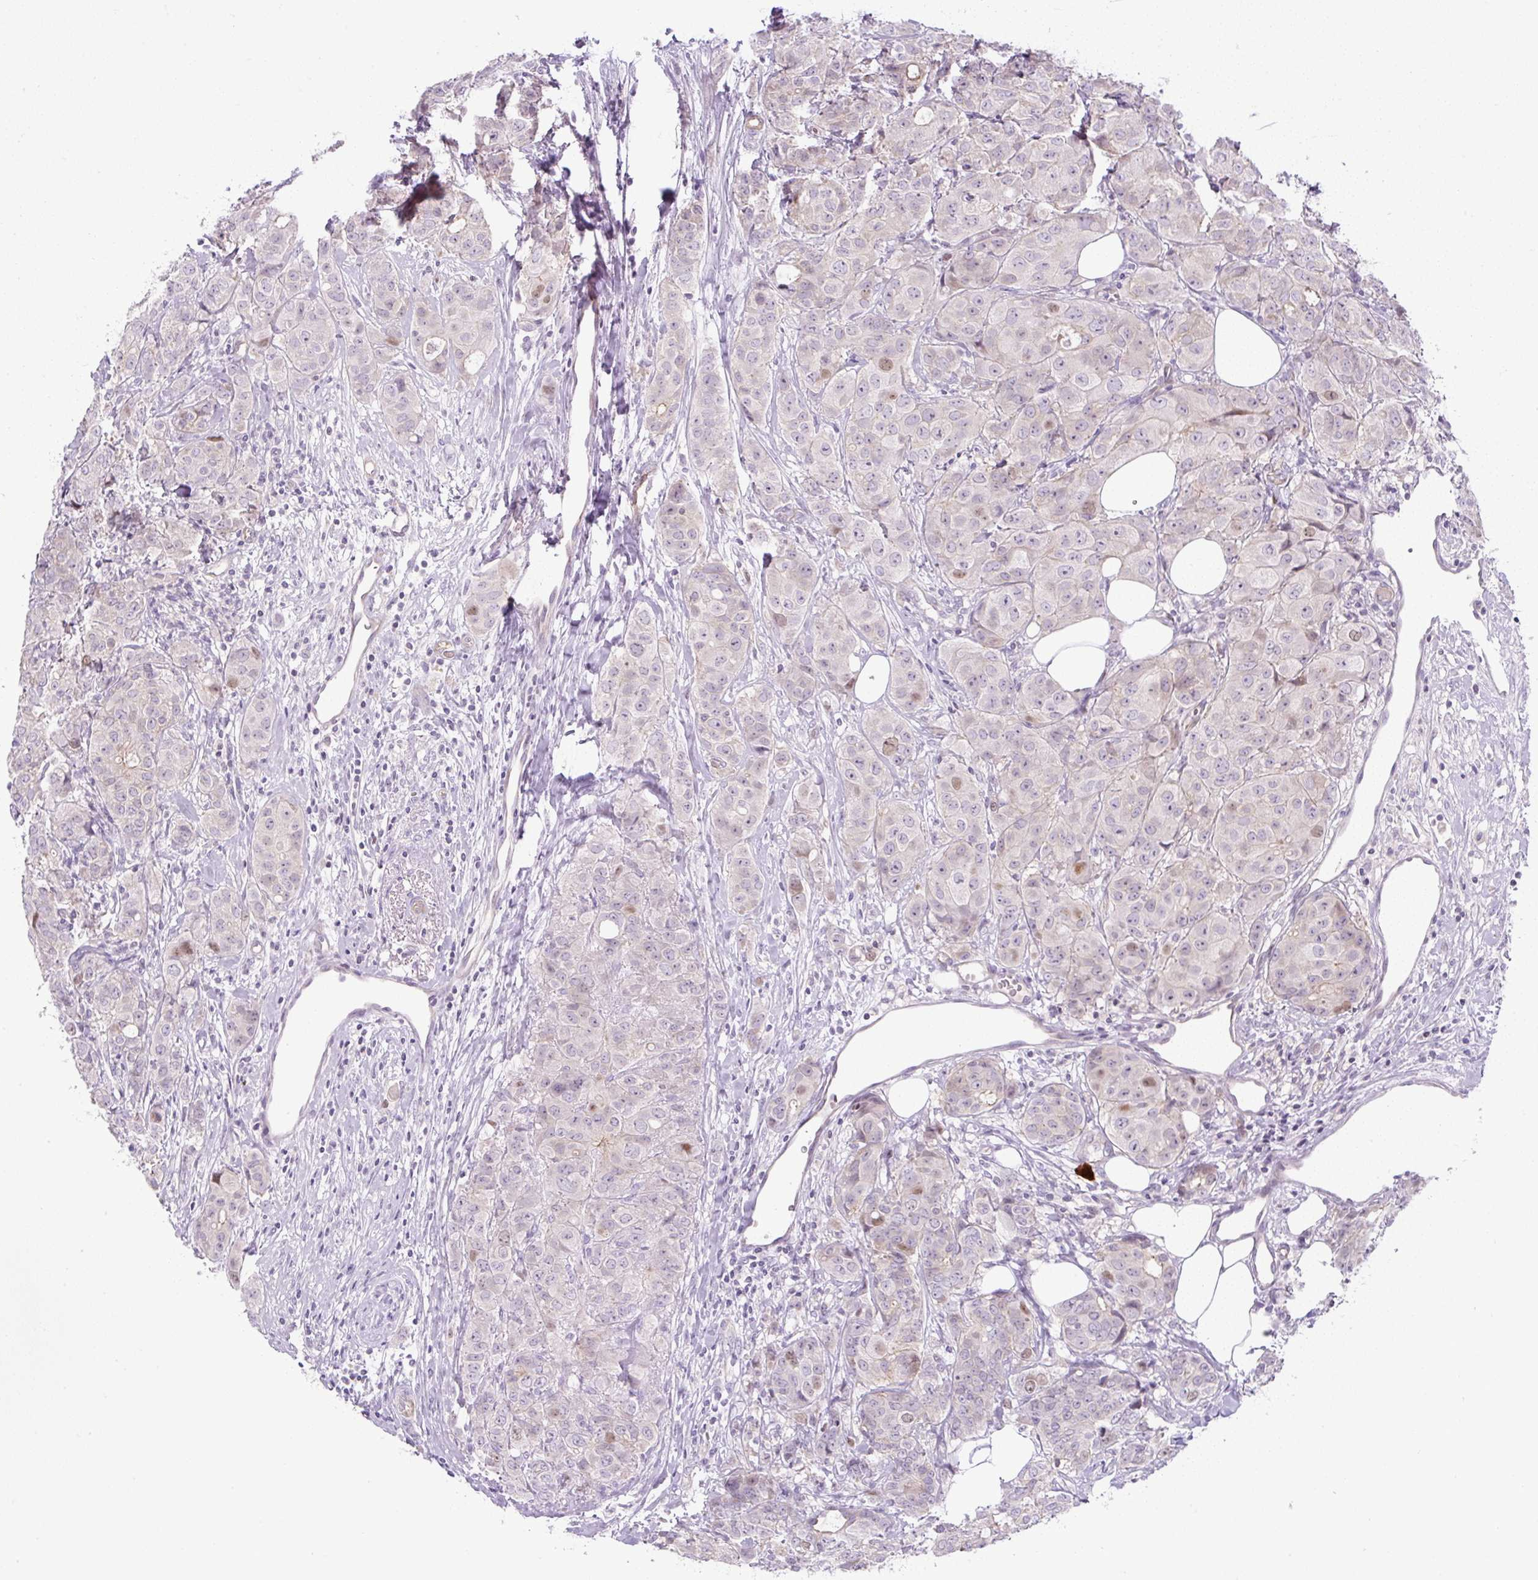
{"staining": {"intensity": "weak", "quantity": "<25%", "location": "nuclear"}, "tissue": "breast cancer", "cell_type": "Tumor cells", "image_type": "cancer", "snomed": [{"axis": "morphology", "description": "Duct carcinoma"}, {"axis": "topography", "description": "Breast"}], "caption": "High power microscopy photomicrograph of an immunohistochemistry image of breast intraductal carcinoma, revealing no significant positivity in tumor cells.", "gene": "ADAMTS19", "patient": {"sex": "female", "age": 43}}